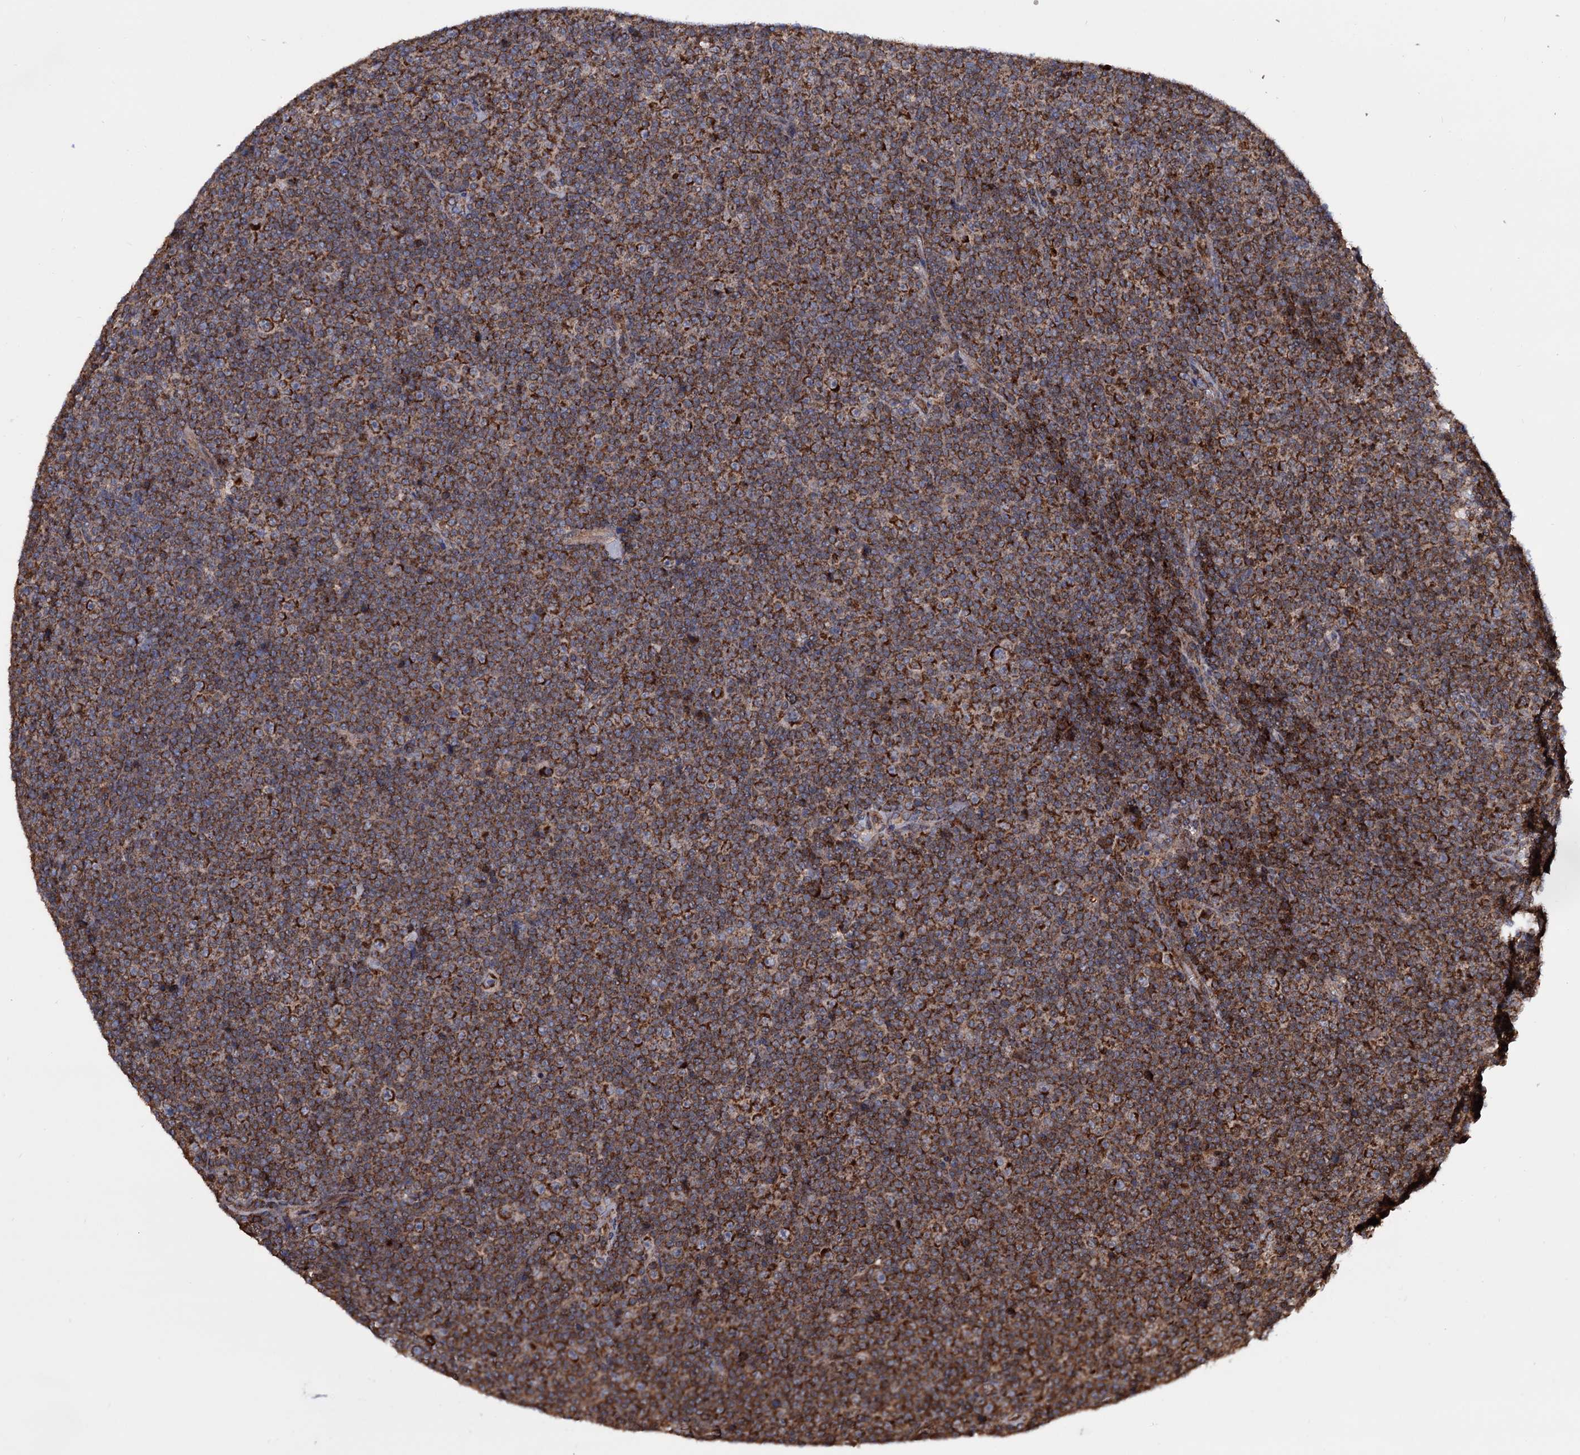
{"staining": {"intensity": "strong", "quantity": ">75%", "location": "cytoplasmic/membranous"}, "tissue": "lymphoma", "cell_type": "Tumor cells", "image_type": "cancer", "snomed": [{"axis": "morphology", "description": "Malignant lymphoma, non-Hodgkin's type, Low grade"}, {"axis": "topography", "description": "Lymph node"}], "caption": "A brown stain shows strong cytoplasmic/membranous staining of a protein in human lymphoma tumor cells.", "gene": "MRPL42", "patient": {"sex": "female", "age": 67}}